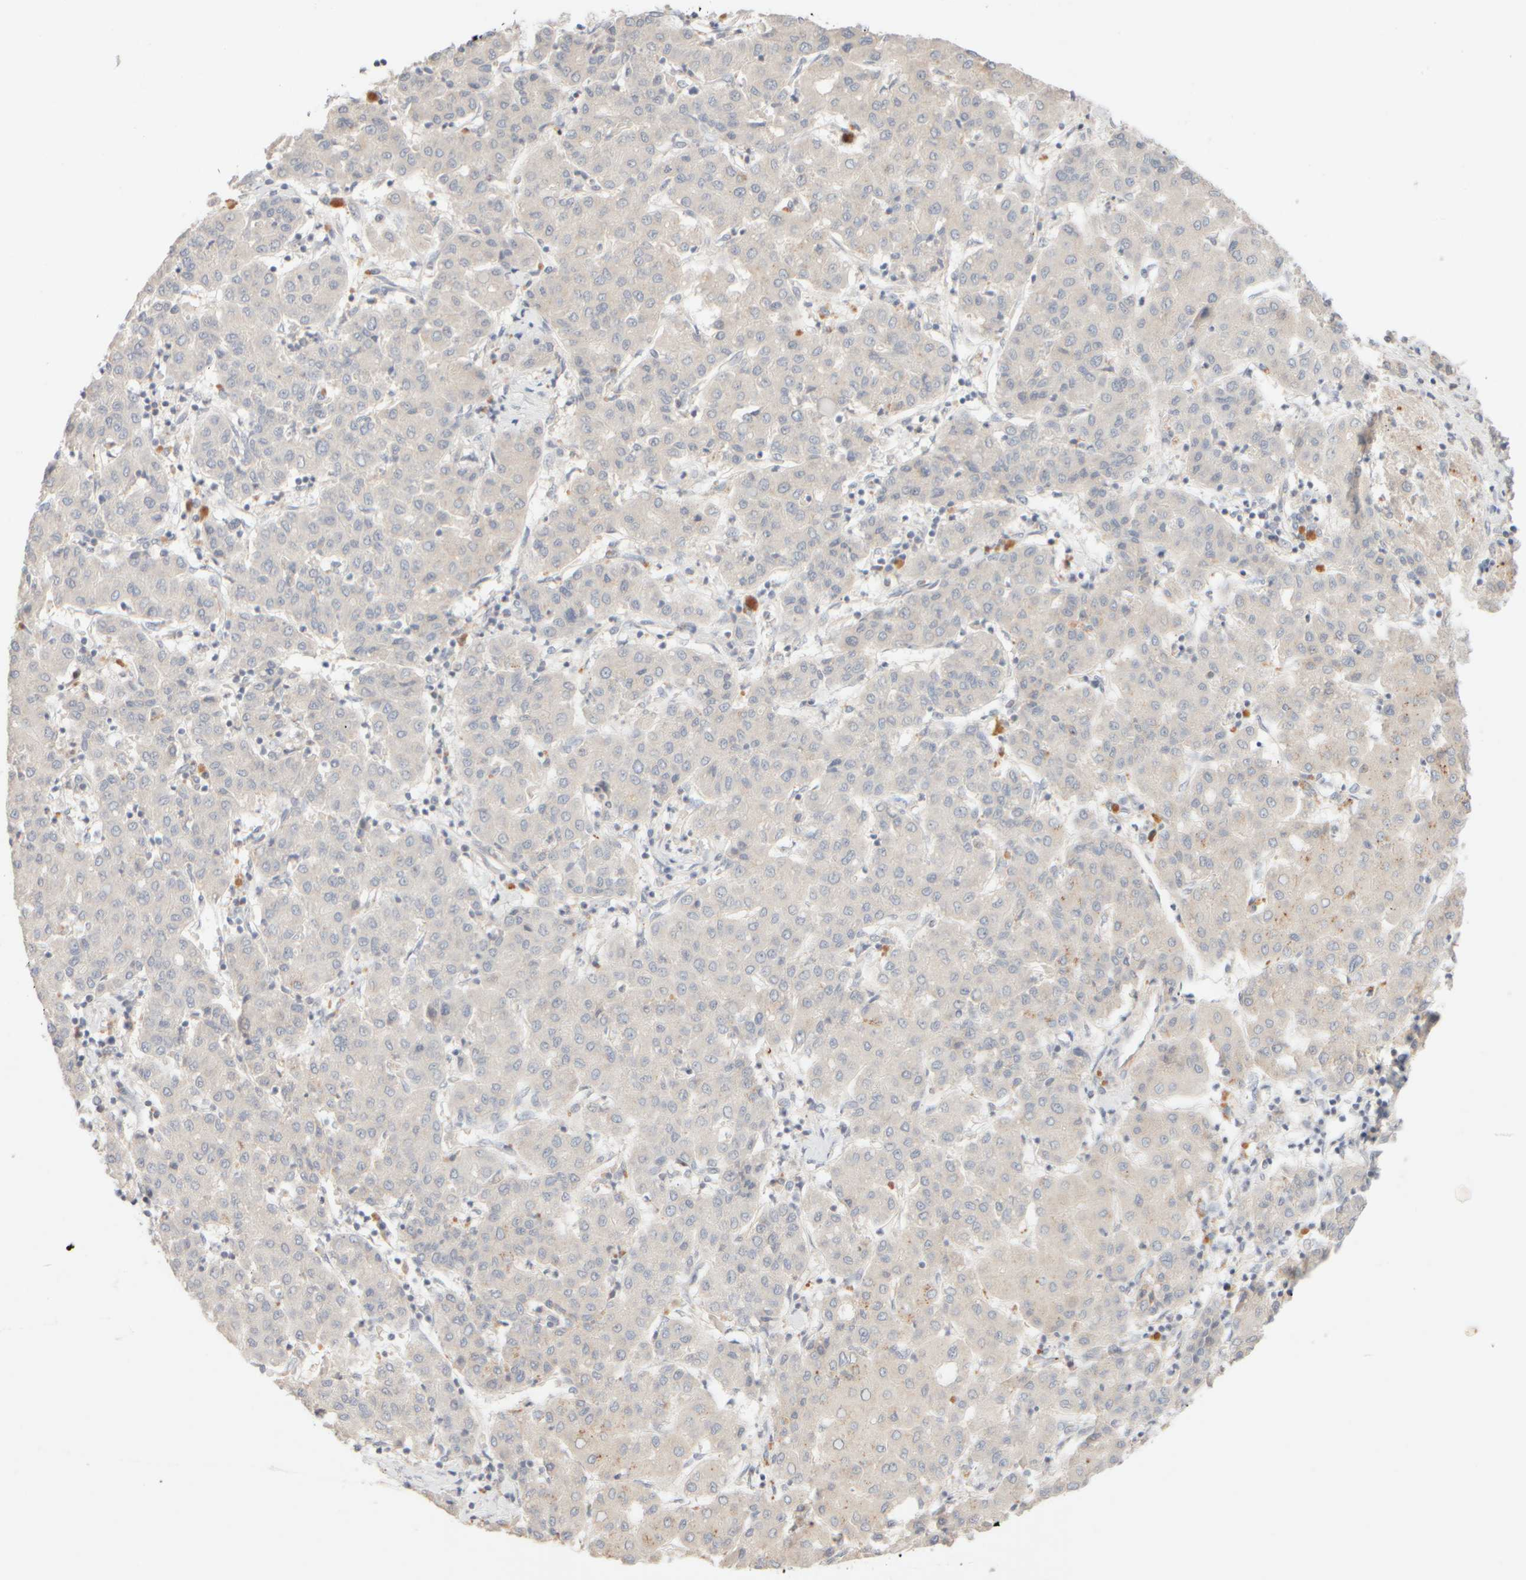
{"staining": {"intensity": "negative", "quantity": "none", "location": "none"}, "tissue": "liver cancer", "cell_type": "Tumor cells", "image_type": "cancer", "snomed": [{"axis": "morphology", "description": "Carcinoma, Hepatocellular, NOS"}, {"axis": "topography", "description": "Liver"}], "caption": "IHC of human liver cancer demonstrates no staining in tumor cells.", "gene": "SNTB1", "patient": {"sex": "male", "age": 65}}